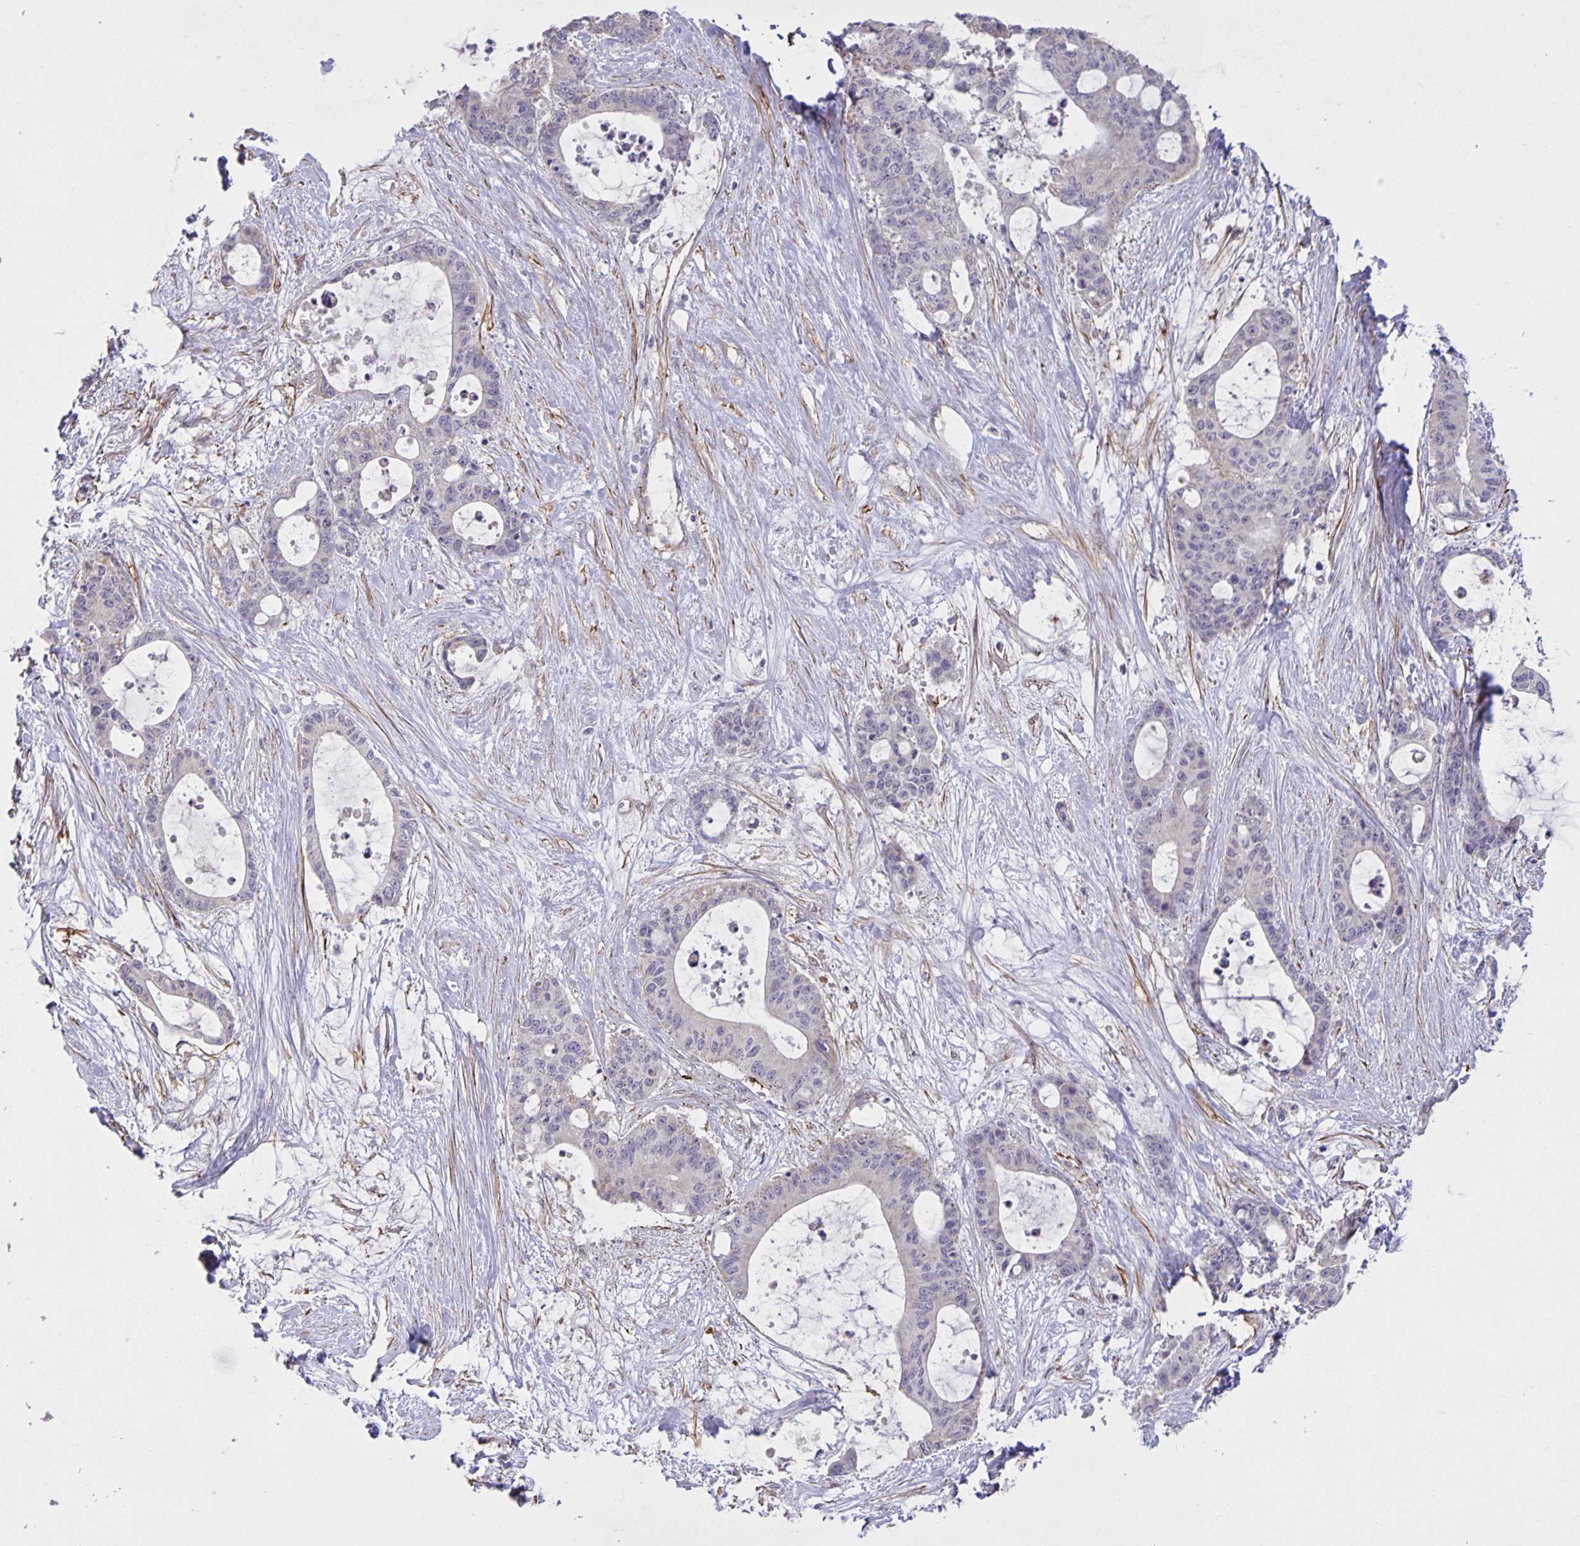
{"staining": {"intensity": "negative", "quantity": "none", "location": "none"}, "tissue": "liver cancer", "cell_type": "Tumor cells", "image_type": "cancer", "snomed": [{"axis": "morphology", "description": "Normal tissue, NOS"}, {"axis": "morphology", "description": "Cholangiocarcinoma"}, {"axis": "topography", "description": "Liver"}, {"axis": "topography", "description": "Peripheral nerve tissue"}], "caption": "Immunohistochemical staining of cholangiocarcinoma (liver) shows no significant staining in tumor cells.", "gene": "SRCIN1", "patient": {"sex": "female", "age": 73}}